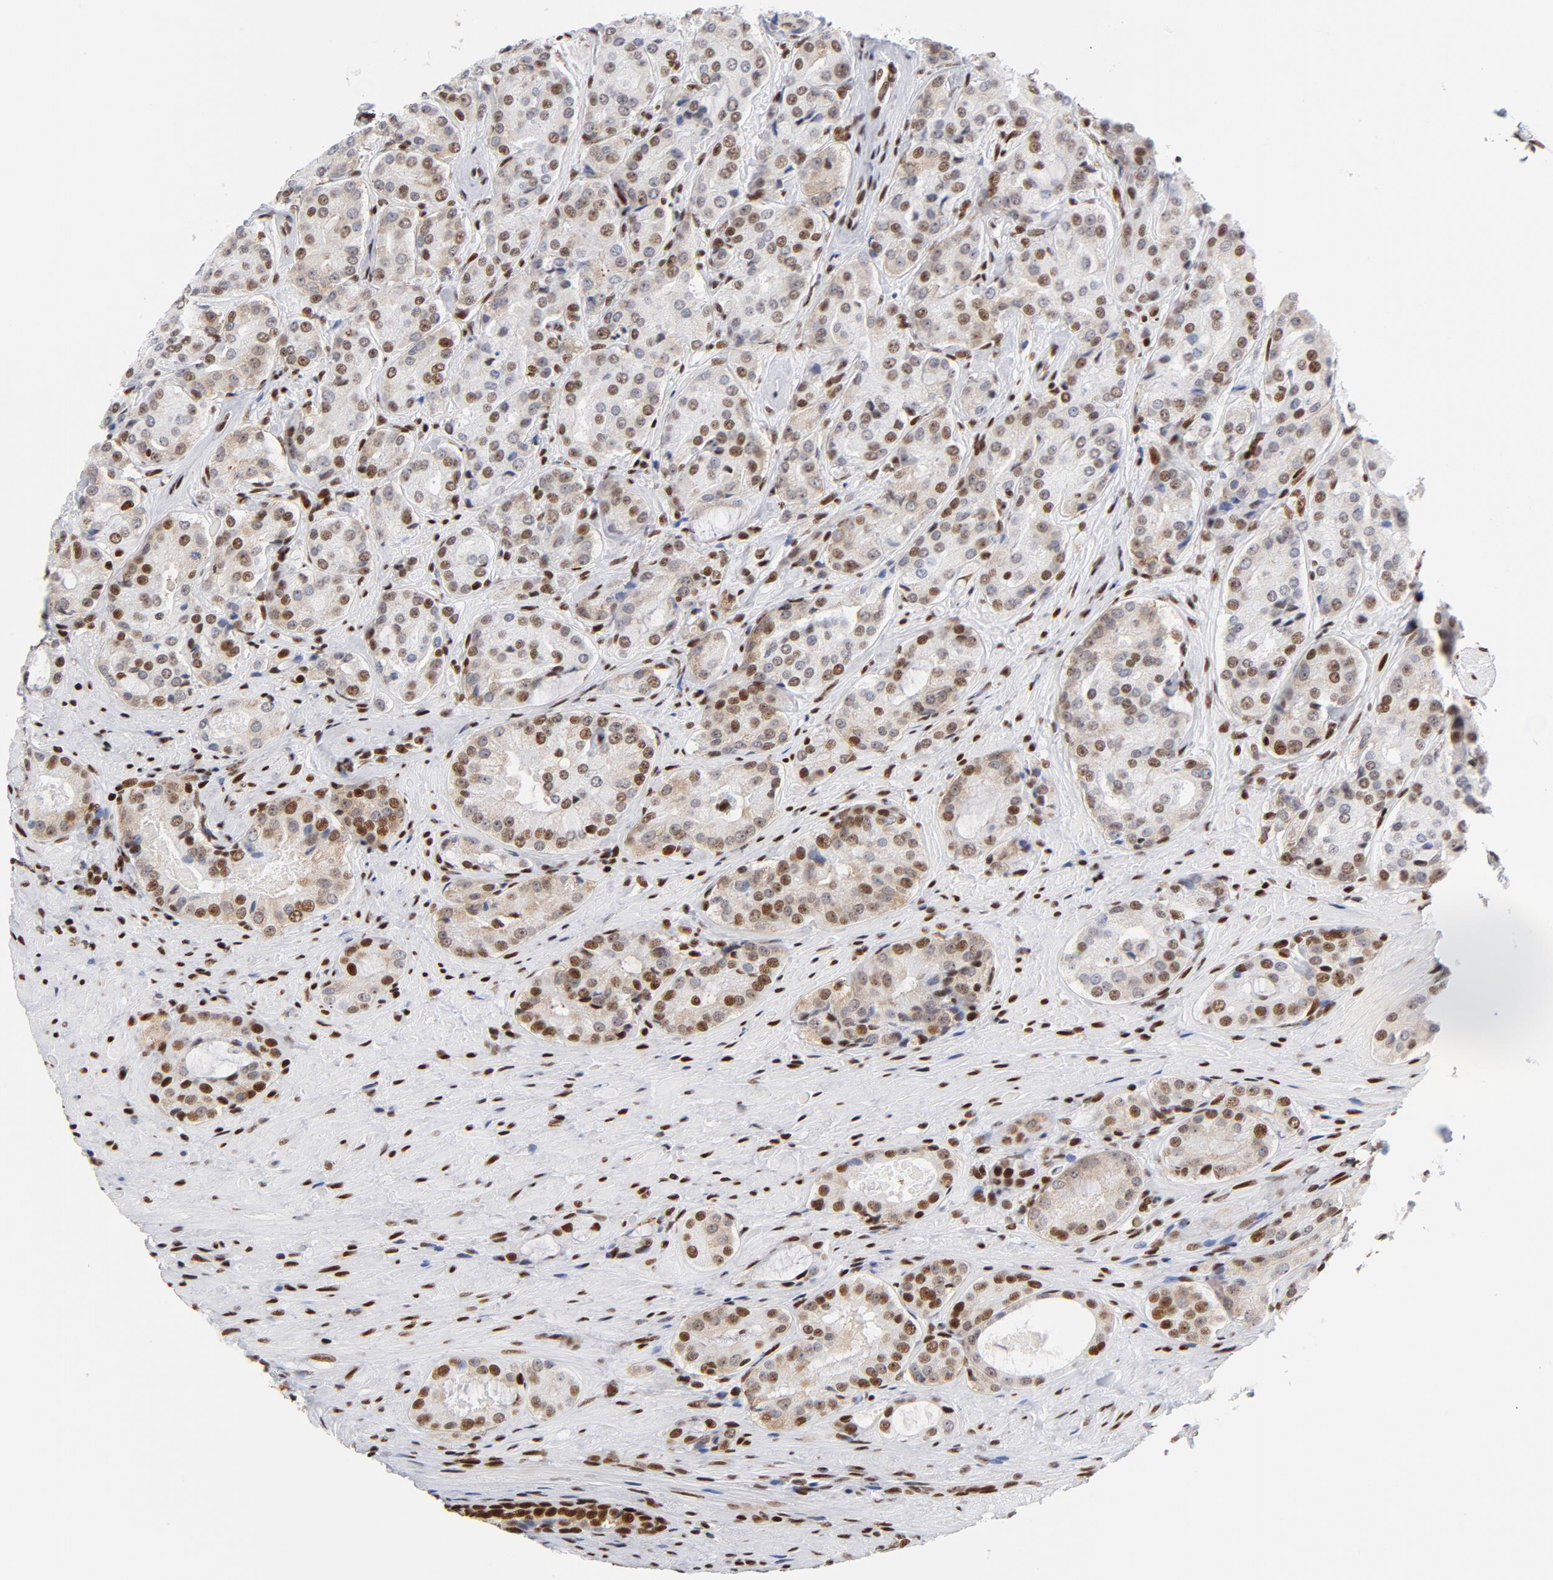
{"staining": {"intensity": "strong", "quantity": ">75%", "location": "nuclear"}, "tissue": "prostate cancer", "cell_type": "Tumor cells", "image_type": "cancer", "snomed": [{"axis": "morphology", "description": "Adenocarcinoma, High grade"}, {"axis": "topography", "description": "Prostate"}], "caption": "Brown immunohistochemical staining in prostate cancer shows strong nuclear staining in about >75% of tumor cells.", "gene": "XRCC5", "patient": {"sex": "male", "age": 72}}